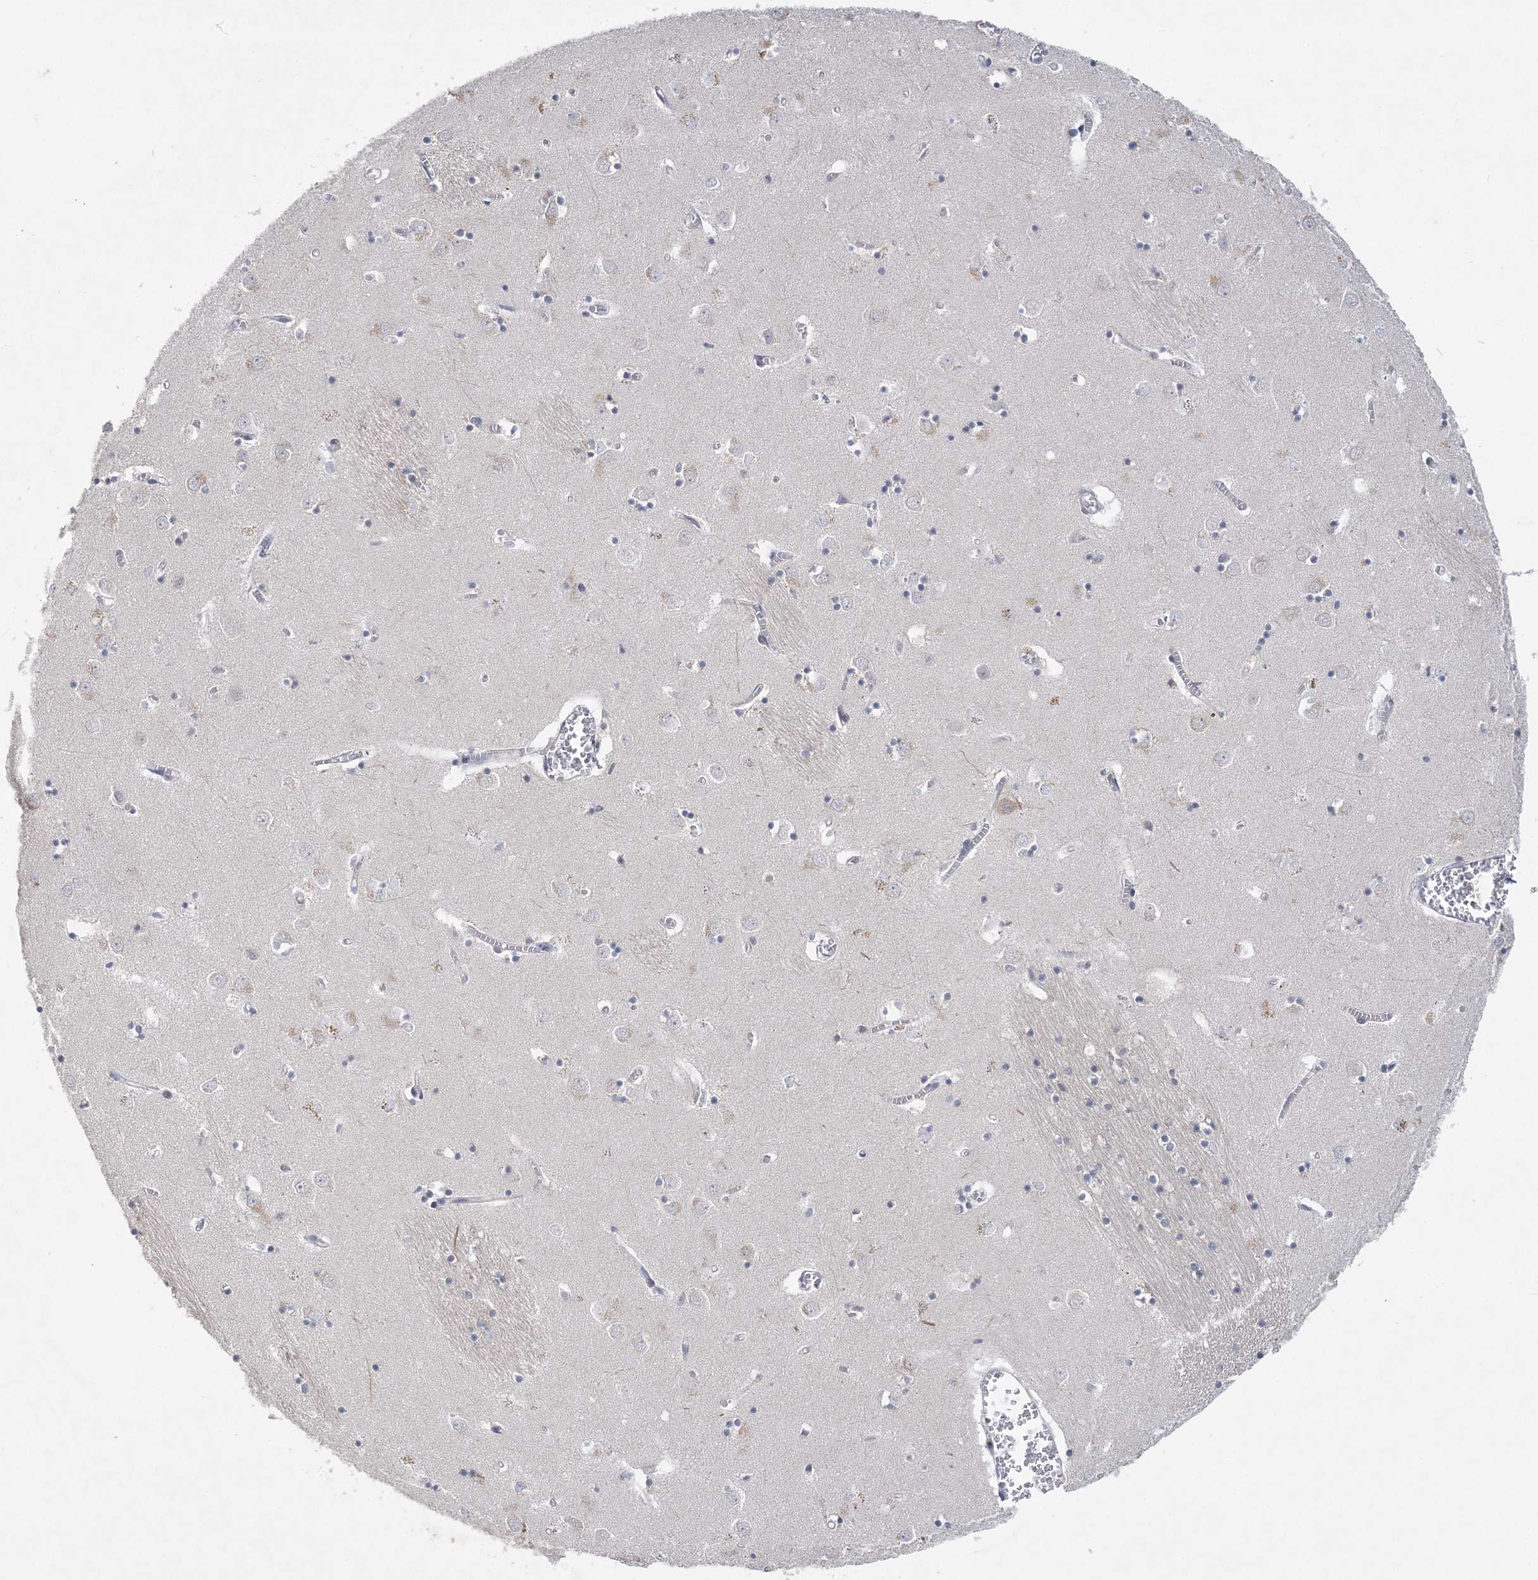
{"staining": {"intensity": "negative", "quantity": "none", "location": "none"}, "tissue": "caudate", "cell_type": "Glial cells", "image_type": "normal", "snomed": [{"axis": "morphology", "description": "Normal tissue, NOS"}, {"axis": "topography", "description": "Lateral ventricle wall"}], "caption": "IHC photomicrograph of unremarkable caudate: human caudate stained with DAB (3,3'-diaminobenzidine) exhibits no significant protein staining in glial cells. (DAB IHC, high magnification).", "gene": "MAP4K5", "patient": {"sex": "male", "age": 70}}